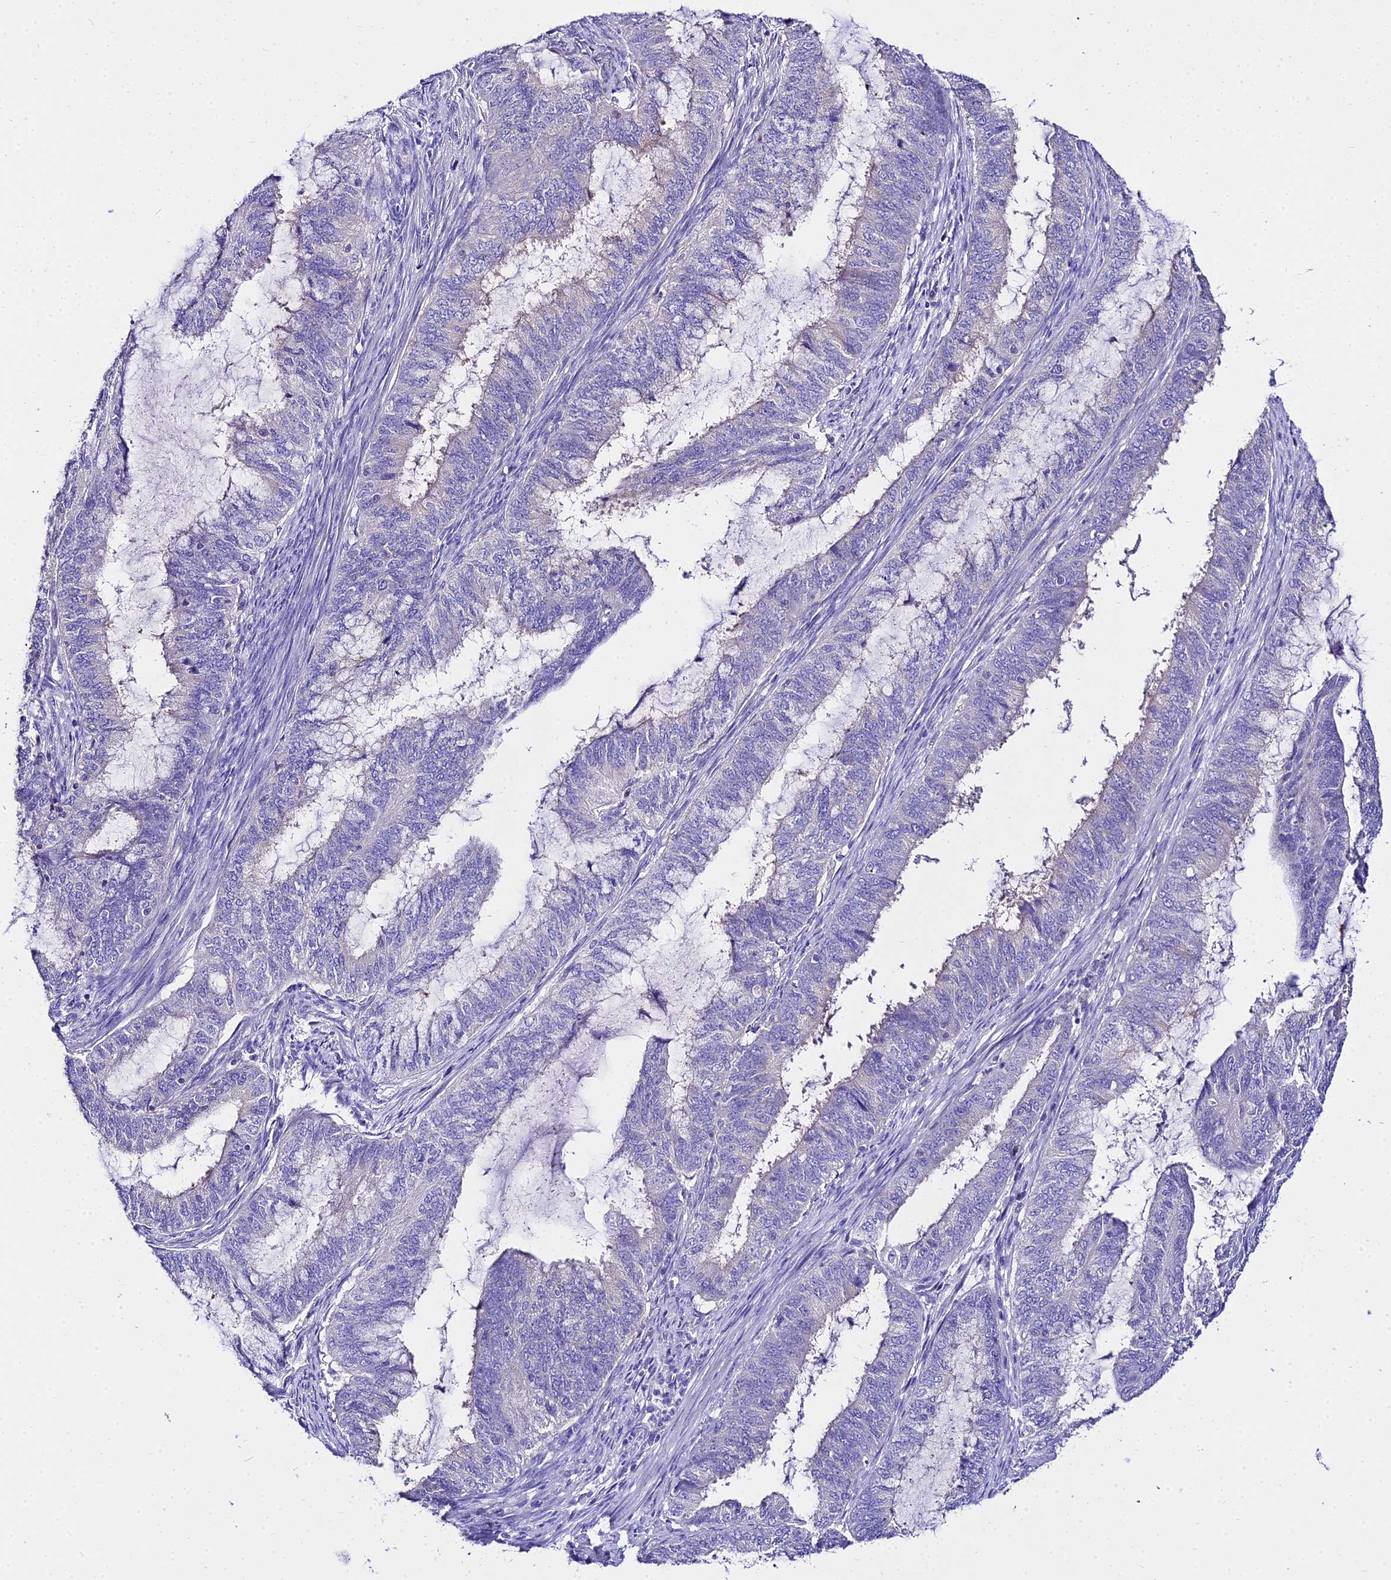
{"staining": {"intensity": "negative", "quantity": "none", "location": "none"}, "tissue": "endometrial cancer", "cell_type": "Tumor cells", "image_type": "cancer", "snomed": [{"axis": "morphology", "description": "Adenocarcinoma, NOS"}, {"axis": "topography", "description": "Endometrium"}], "caption": "IHC of human endometrial adenocarcinoma exhibits no positivity in tumor cells. (DAB (3,3'-diaminobenzidine) immunohistochemistry, high magnification).", "gene": "TUBA3D", "patient": {"sex": "female", "age": 51}}